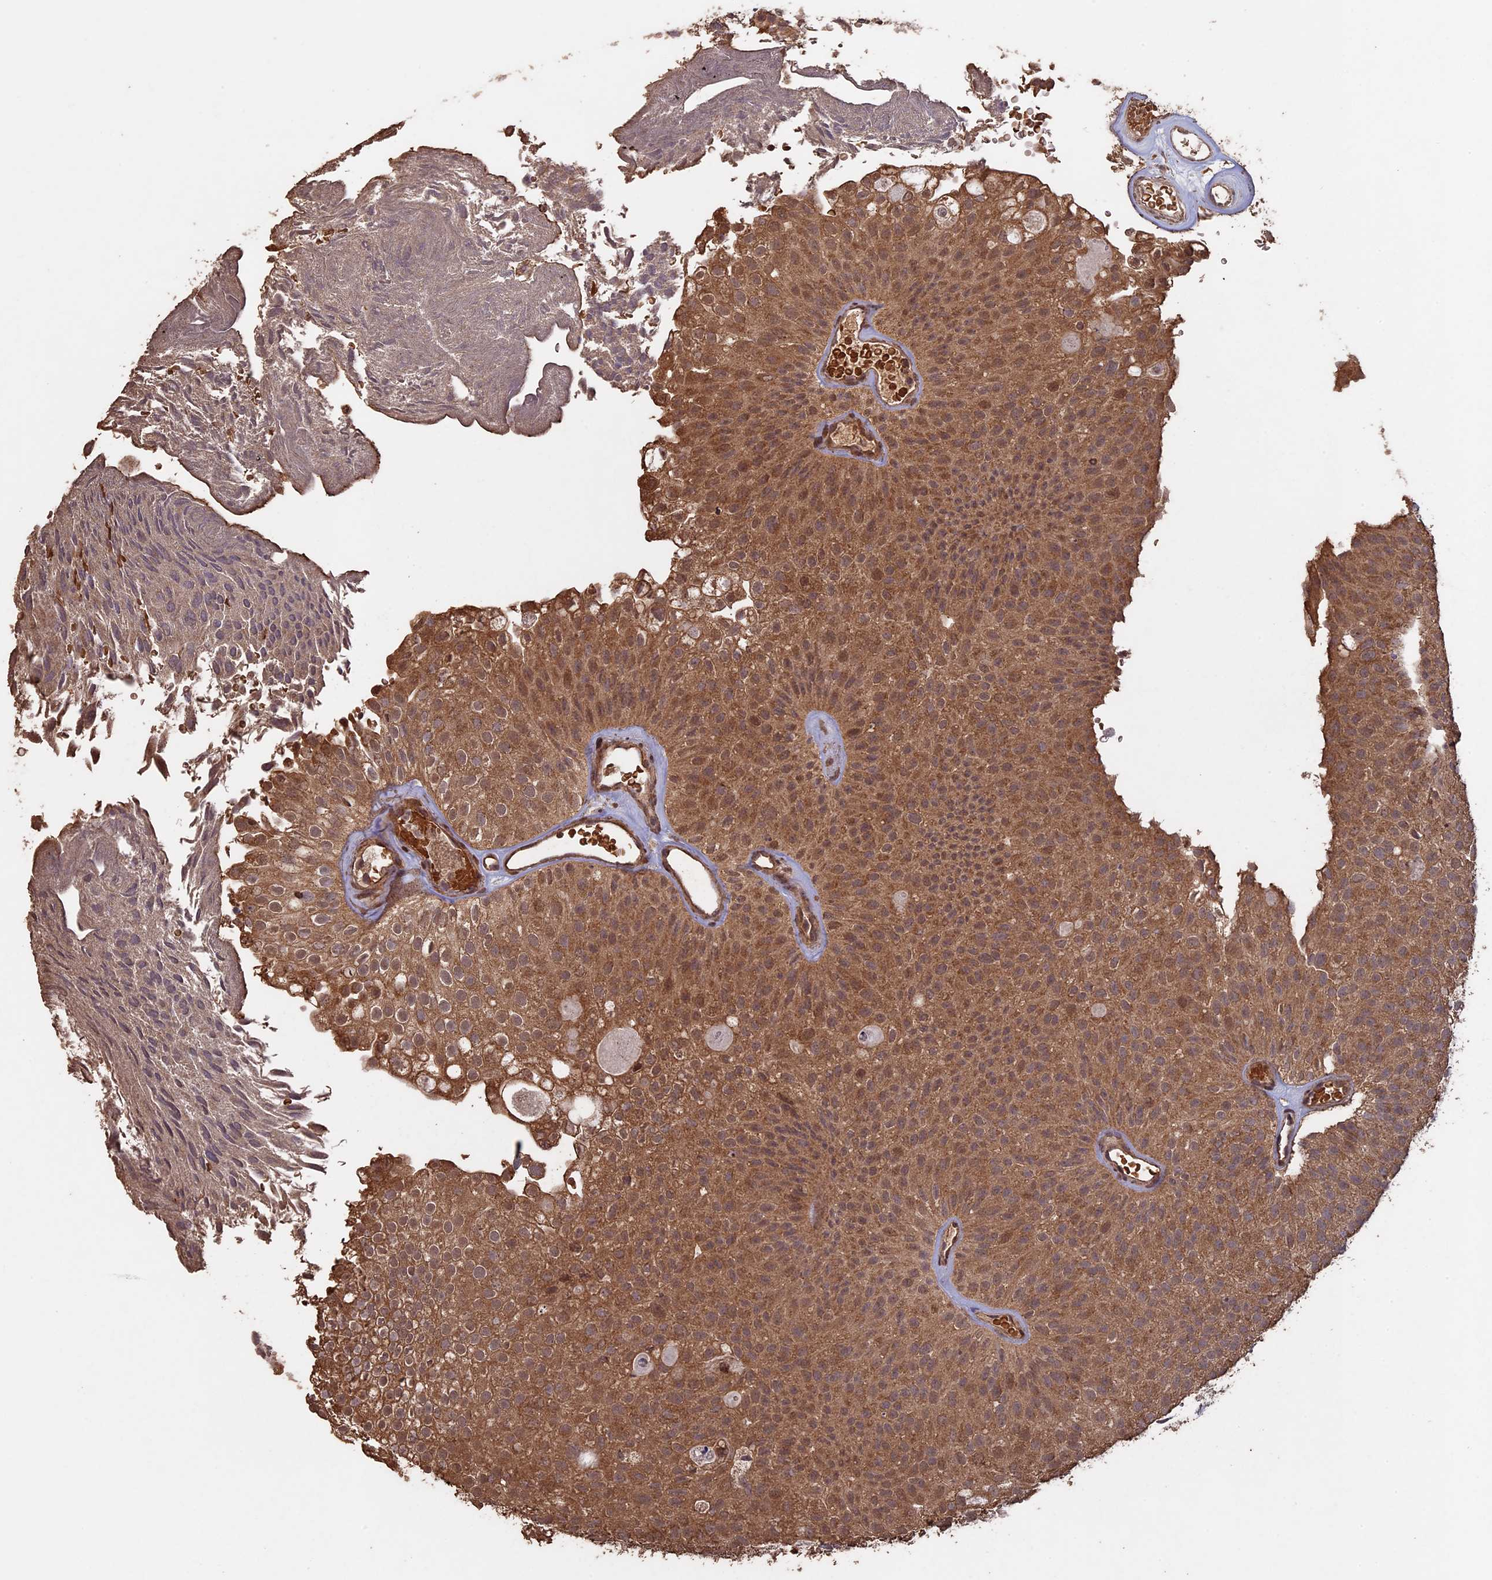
{"staining": {"intensity": "moderate", "quantity": ">75%", "location": "cytoplasmic/membranous,nuclear"}, "tissue": "urothelial cancer", "cell_type": "Tumor cells", "image_type": "cancer", "snomed": [{"axis": "morphology", "description": "Urothelial carcinoma, Low grade"}, {"axis": "topography", "description": "Urinary bladder"}], "caption": "High-power microscopy captured an immunohistochemistry (IHC) image of low-grade urothelial carcinoma, revealing moderate cytoplasmic/membranous and nuclear staining in about >75% of tumor cells.", "gene": "HUNK", "patient": {"sex": "male", "age": 78}}